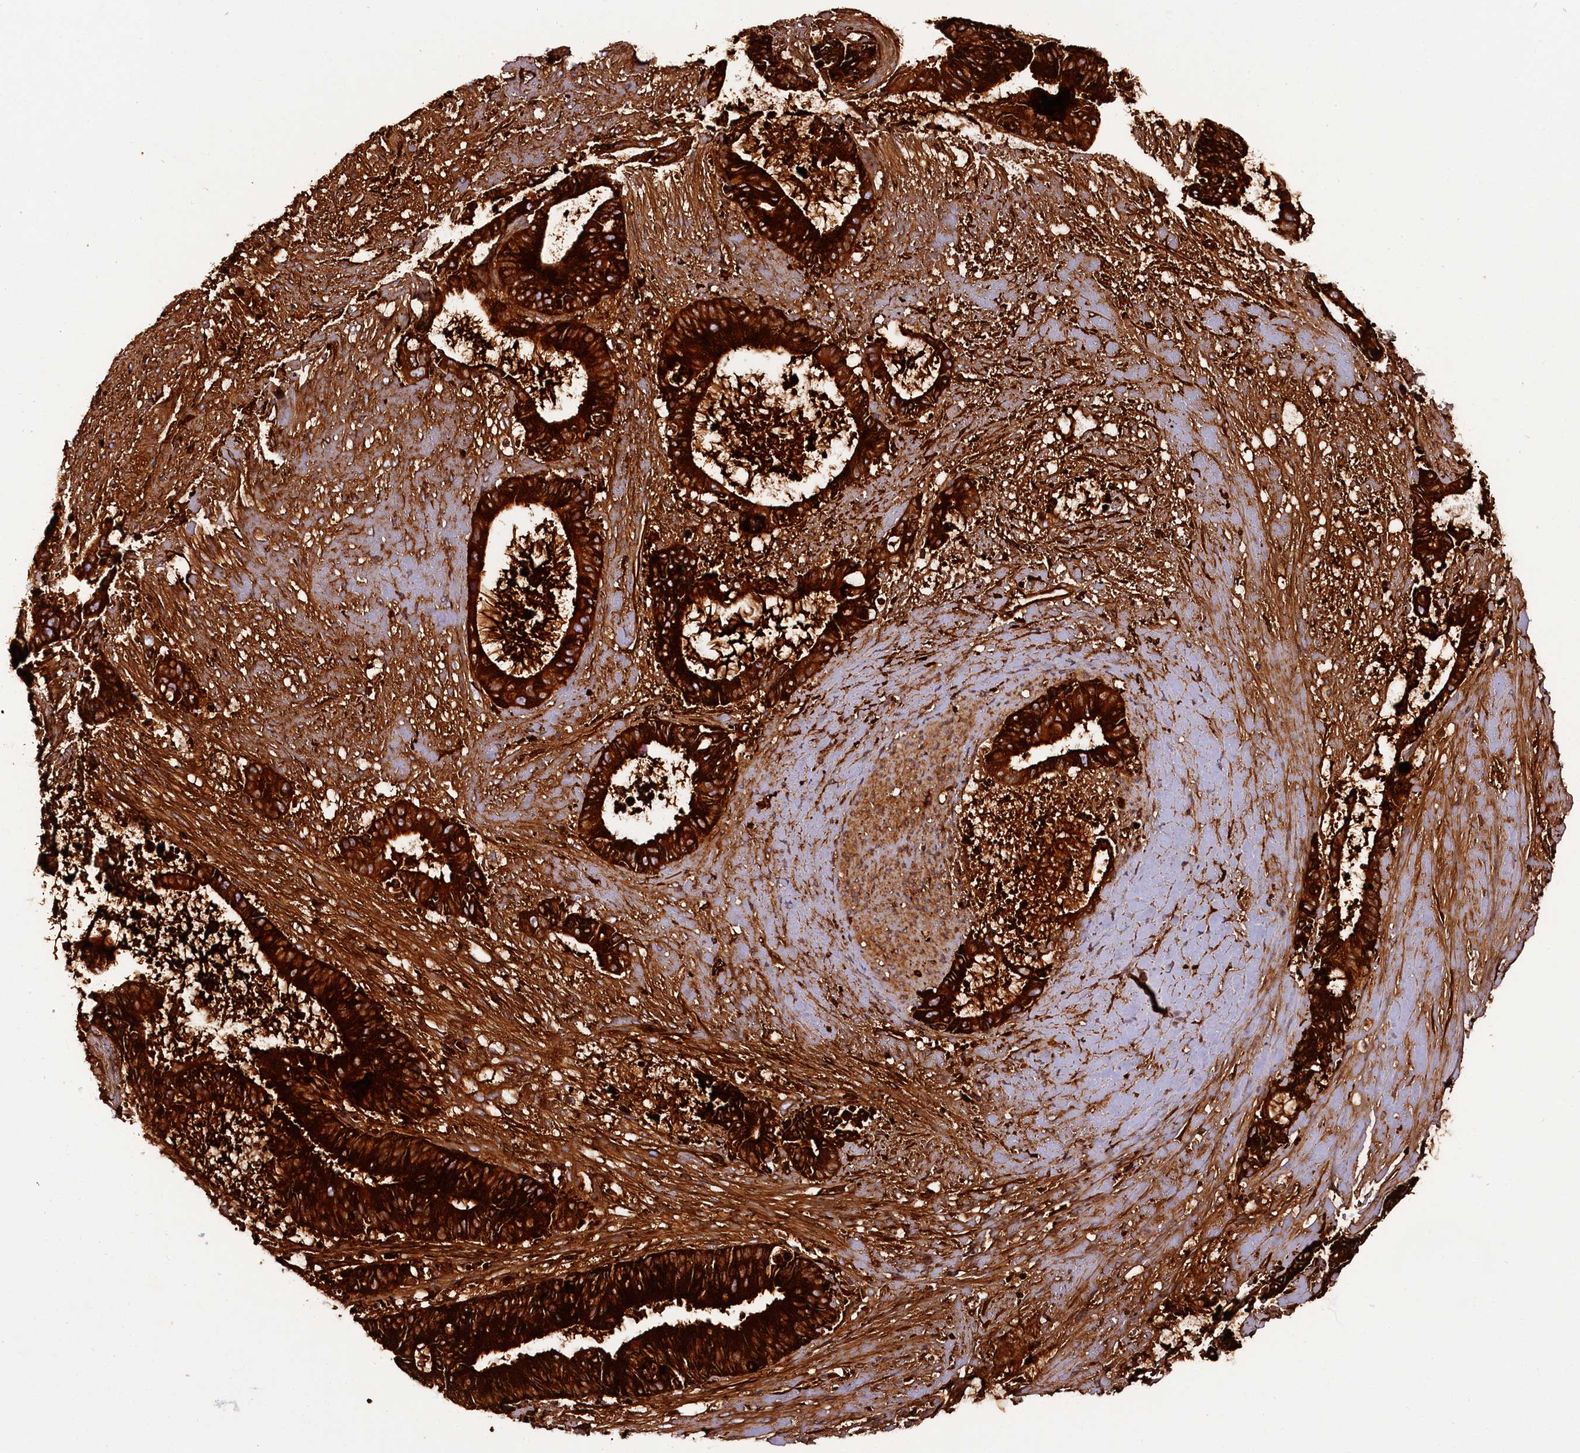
{"staining": {"intensity": "strong", "quantity": ">75%", "location": "cytoplasmic/membranous"}, "tissue": "liver cancer", "cell_type": "Tumor cells", "image_type": "cancer", "snomed": [{"axis": "morphology", "description": "Normal tissue, NOS"}, {"axis": "morphology", "description": "Cholangiocarcinoma"}, {"axis": "topography", "description": "Liver"}, {"axis": "topography", "description": "Peripheral nerve tissue"}], "caption": "Immunohistochemical staining of human liver cholangiocarcinoma displays high levels of strong cytoplasmic/membranous staining in about >75% of tumor cells.", "gene": "SOD3", "patient": {"sex": "female", "age": 73}}